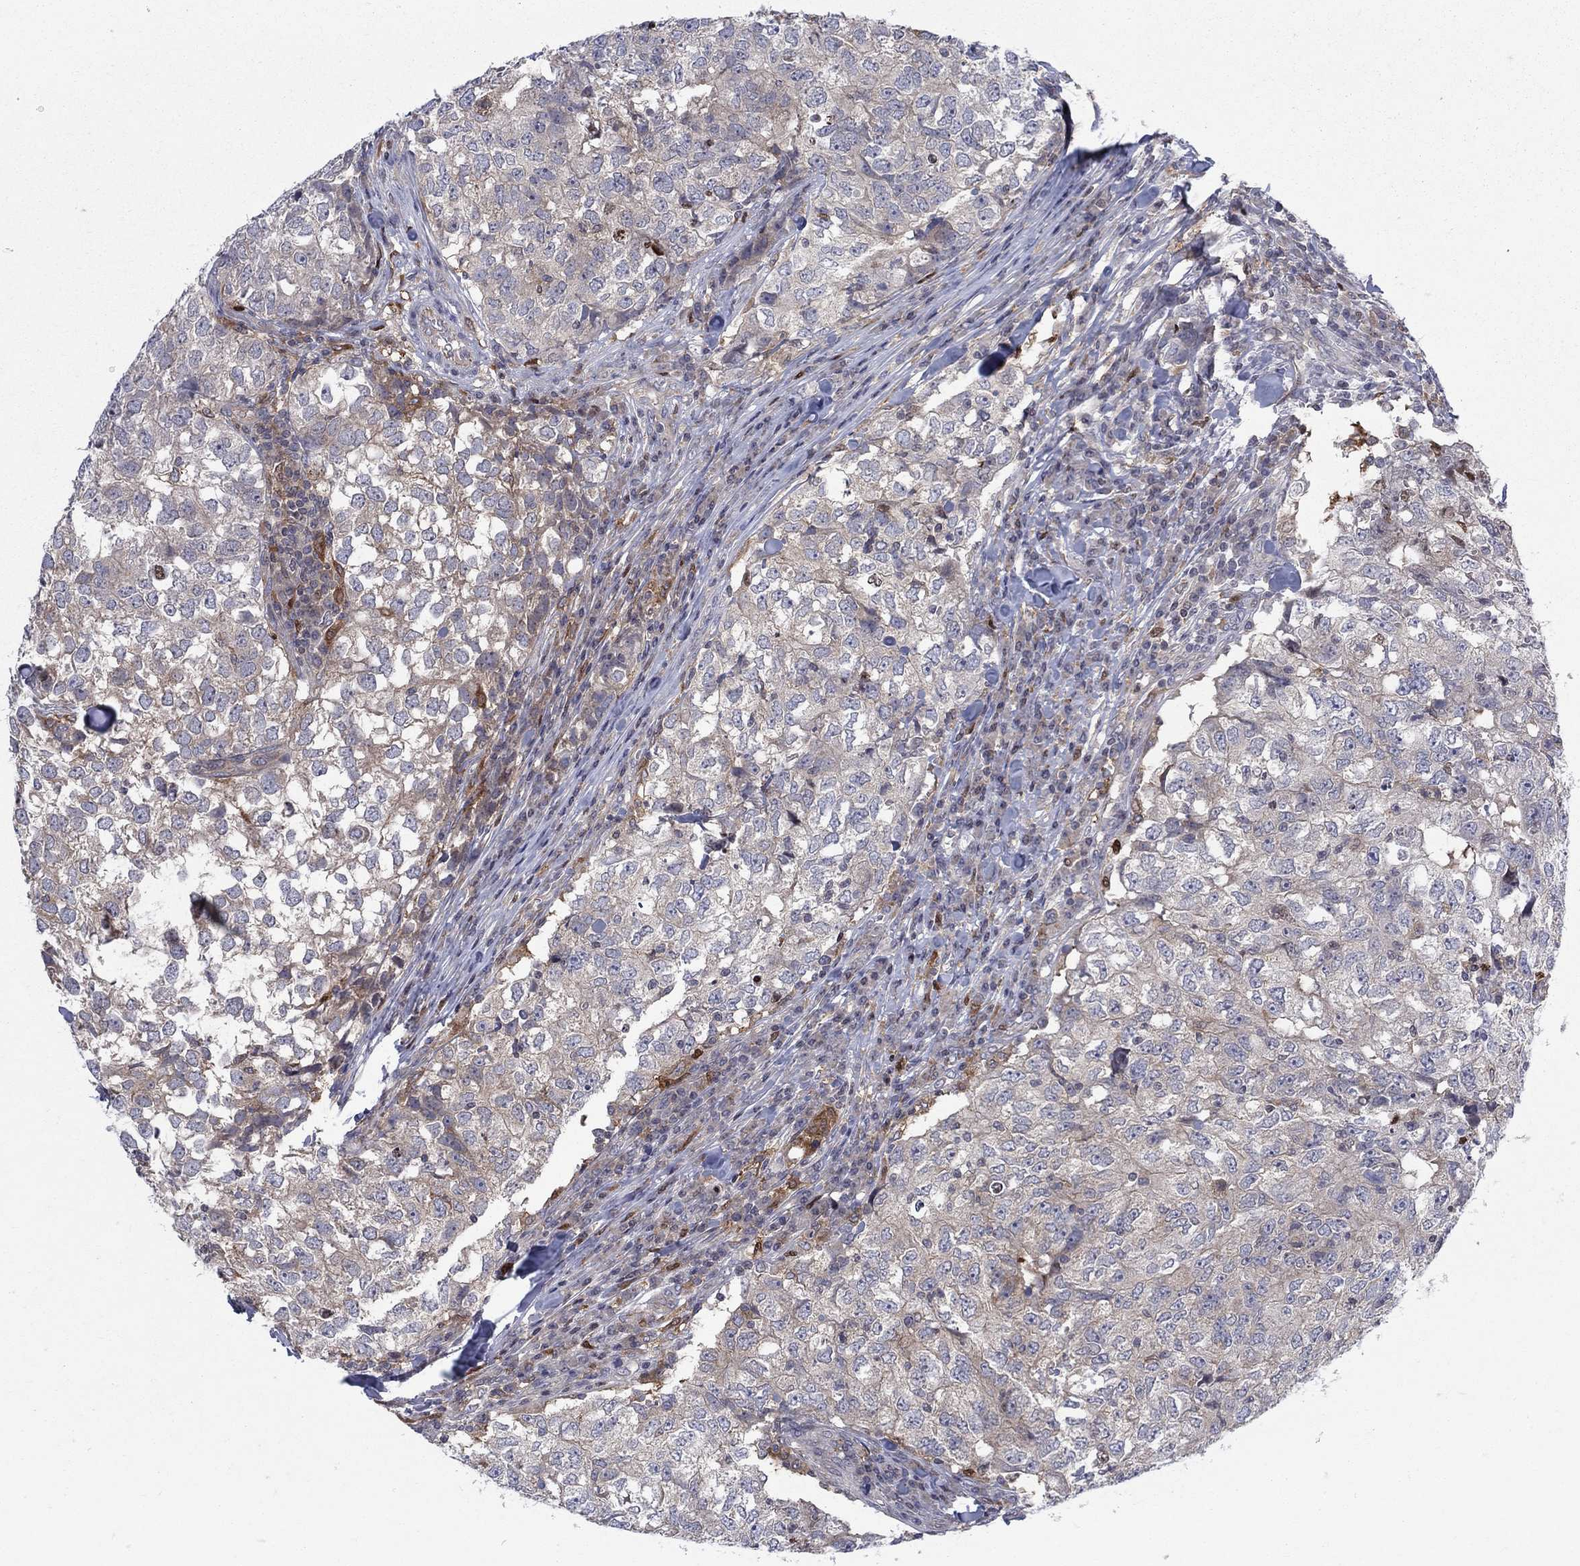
{"staining": {"intensity": "negative", "quantity": "none", "location": "none"}, "tissue": "breast cancer", "cell_type": "Tumor cells", "image_type": "cancer", "snomed": [{"axis": "morphology", "description": "Duct carcinoma"}, {"axis": "topography", "description": "Breast"}], "caption": "A photomicrograph of invasive ductal carcinoma (breast) stained for a protein exhibits no brown staining in tumor cells.", "gene": "ZNHIT3", "patient": {"sex": "female", "age": 30}}